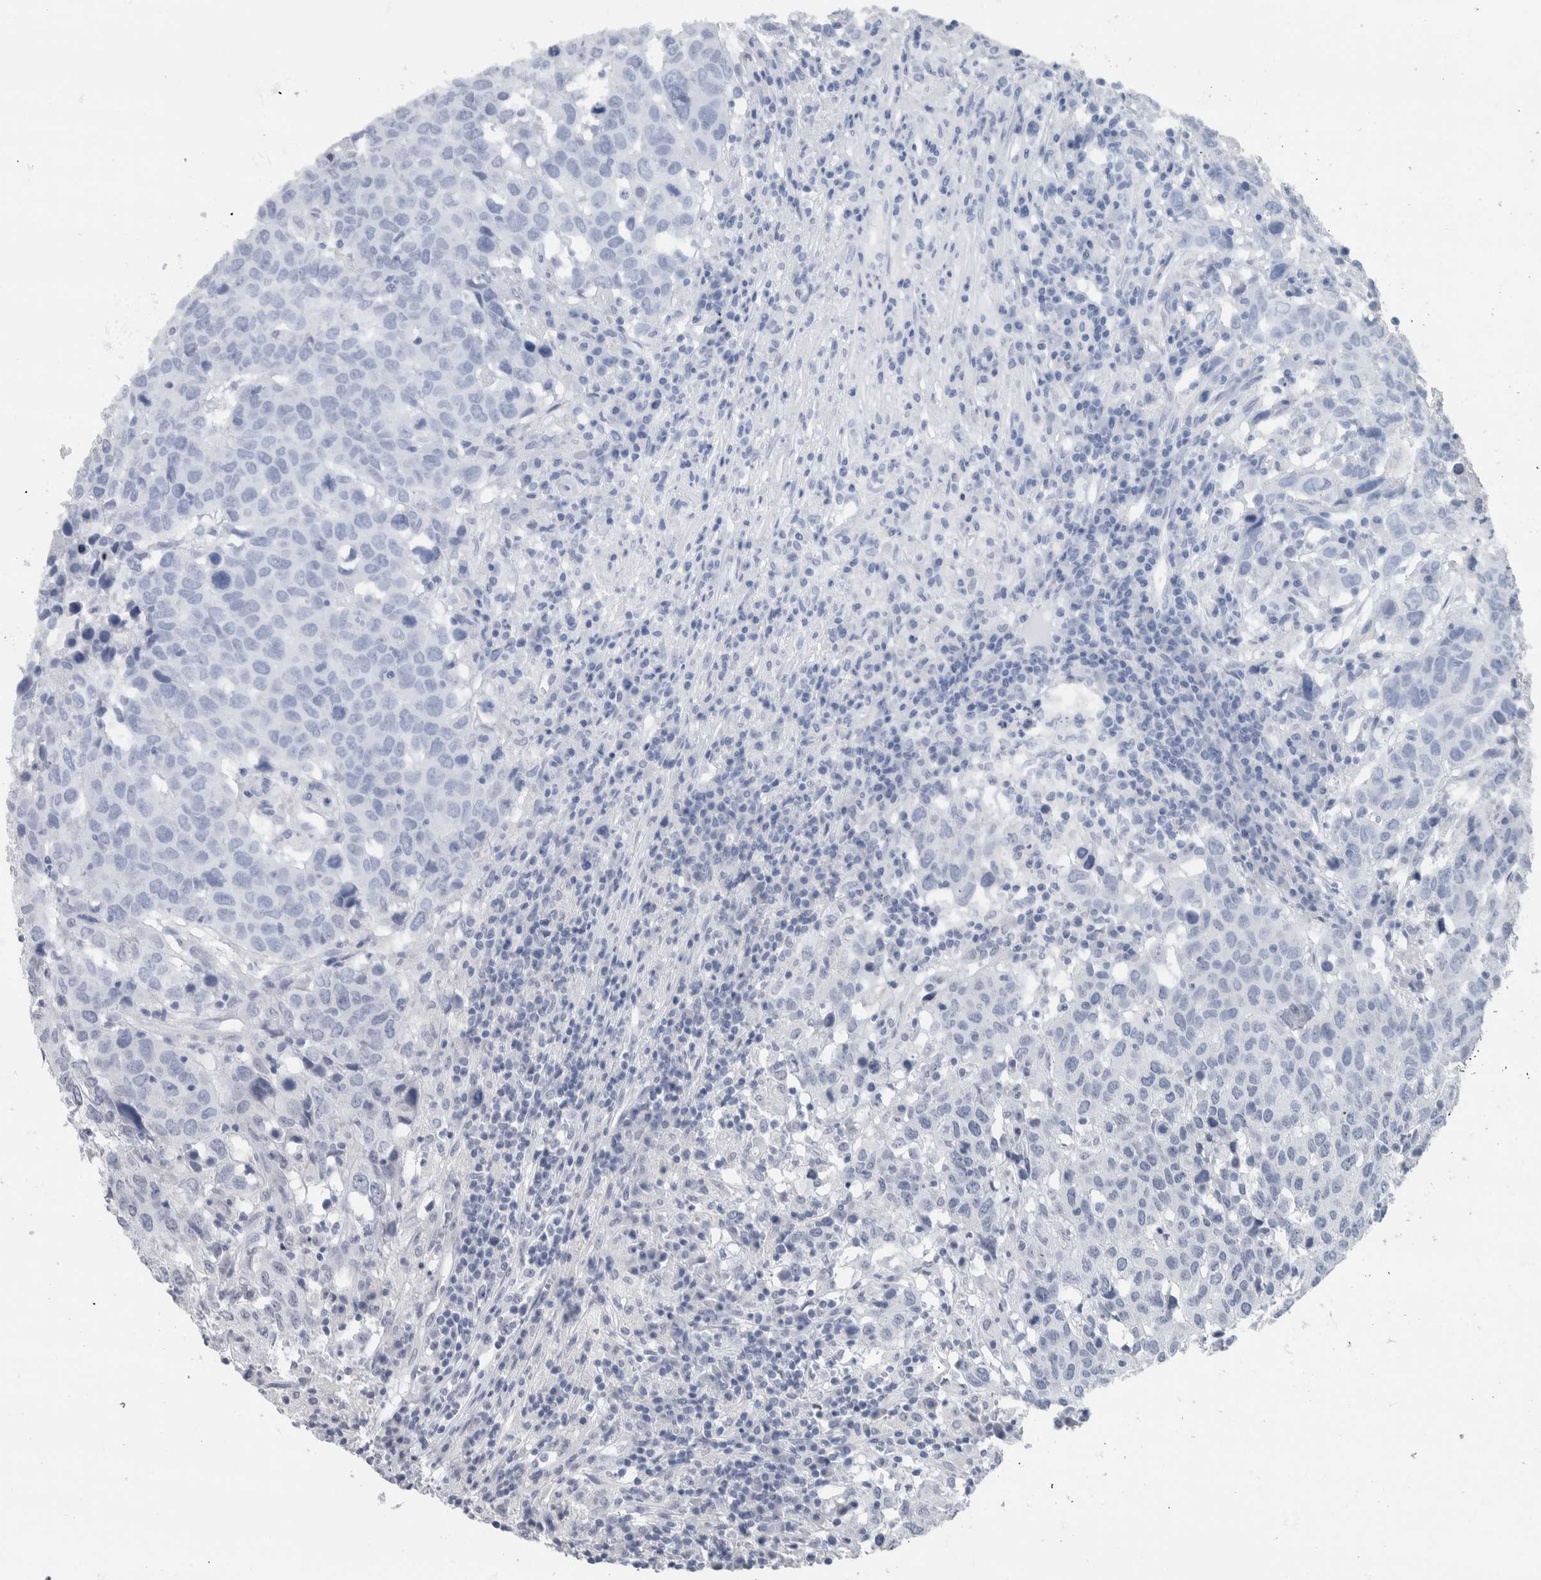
{"staining": {"intensity": "negative", "quantity": "none", "location": "none"}, "tissue": "head and neck cancer", "cell_type": "Tumor cells", "image_type": "cancer", "snomed": [{"axis": "morphology", "description": "Squamous cell carcinoma, NOS"}, {"axis": "topography", "description": "Head-Neck"}], "caption": "DAB (3,3'-diaminobenzidine) immunohistochemical staining of head and neck cancer reveals no significant staining in tumor cells.", "gene": "NEFM", "patient": {"sex": "male", "age": 66}}